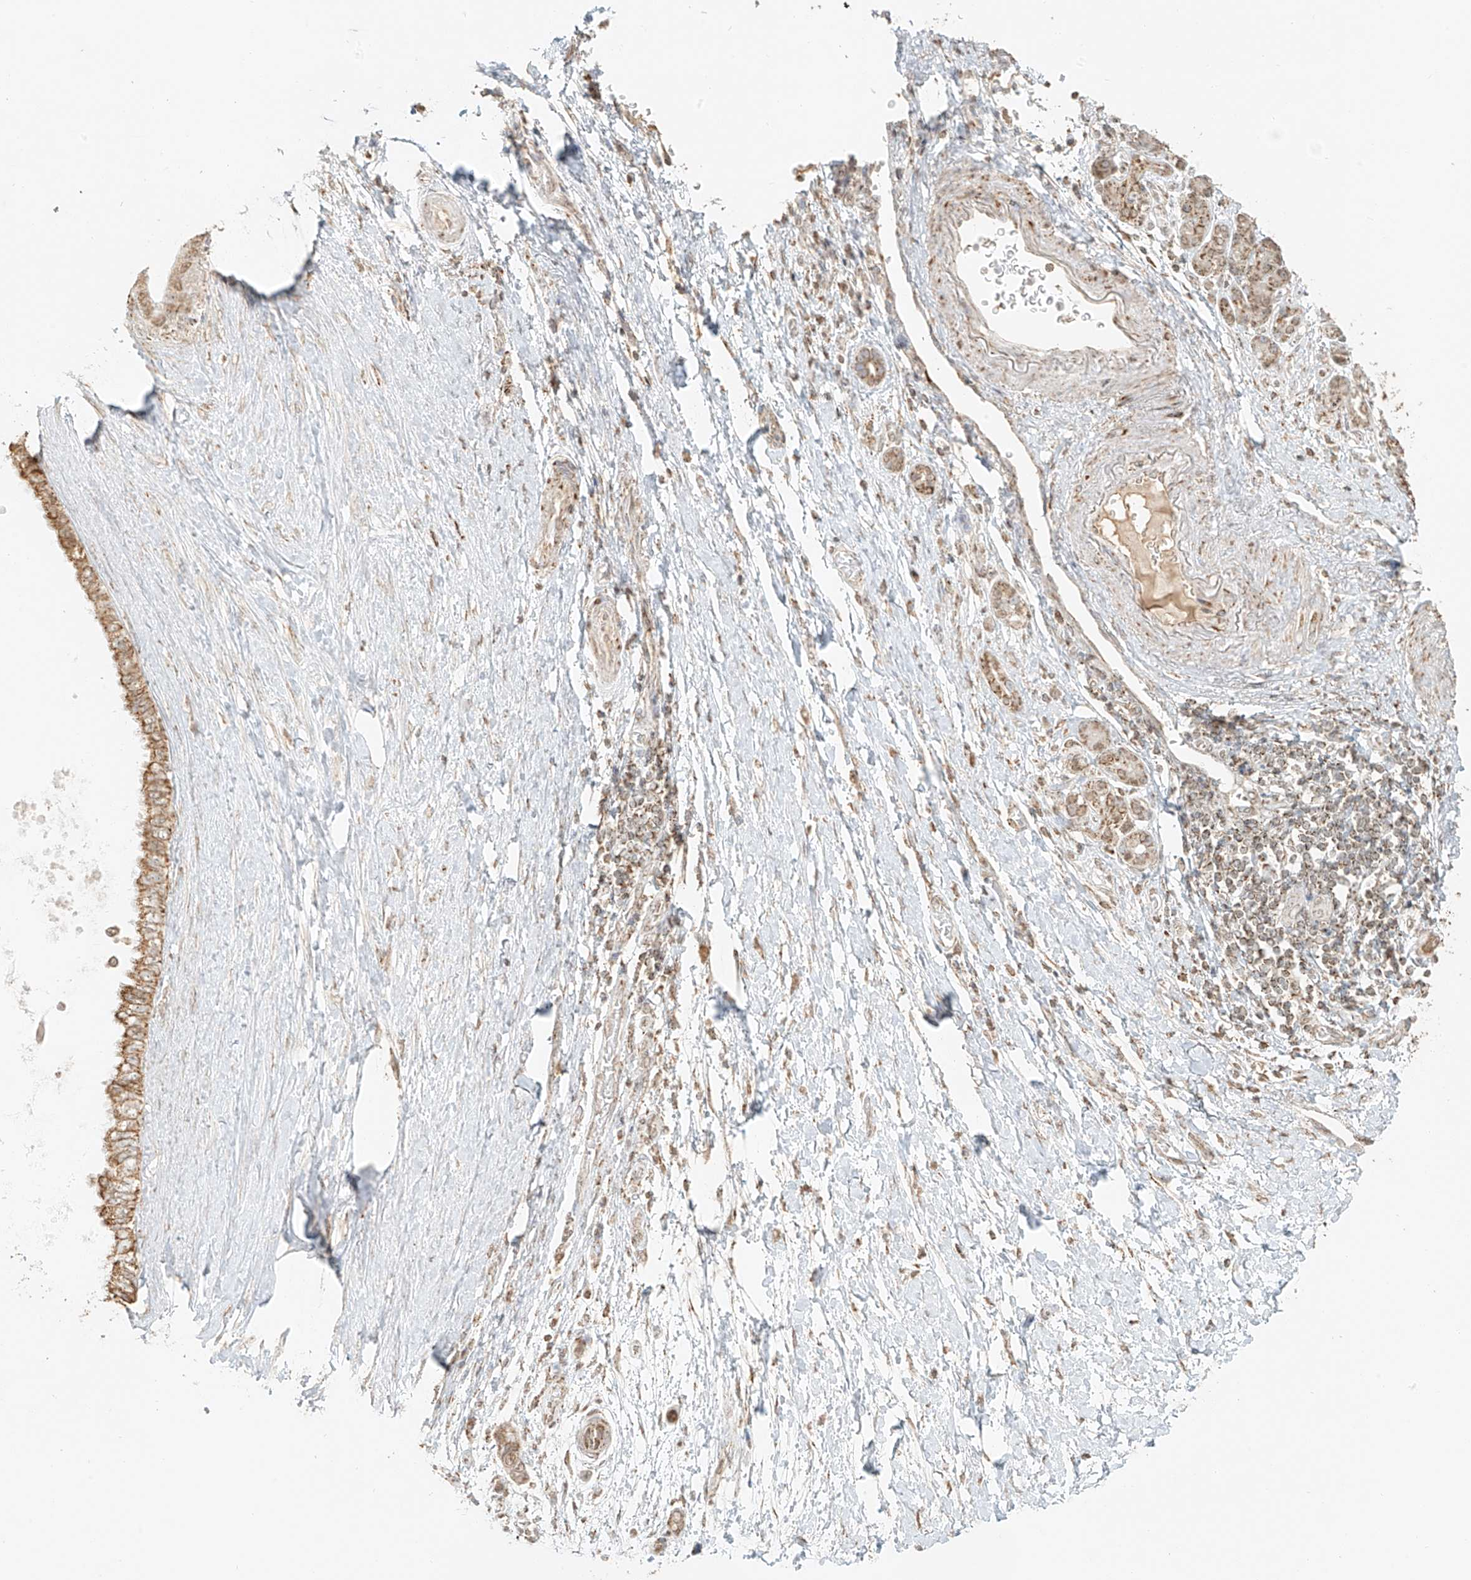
{"staining": {"intensity": "moderate", "quantity": ">75%", "location": "cytoplasmic/membranous"}, "tissue": "pancreatic cancer", "cell_type": "Tumor cells", "image_type": "cancer", "snomed": [{"axis": "morphology", "description": "Adenocarcinoma, NOS"}, {"axis": "topography", "description": "Pancreas"}], "caption": "Immunohistochemical staining of adenocarcinoma (pancreatic) exhibits moderate cytoplasmic/membranous protein expression in about >75% of tumor cells.", "gene": "MIPEP", "patient": {"sex": "female", "age": 72}}